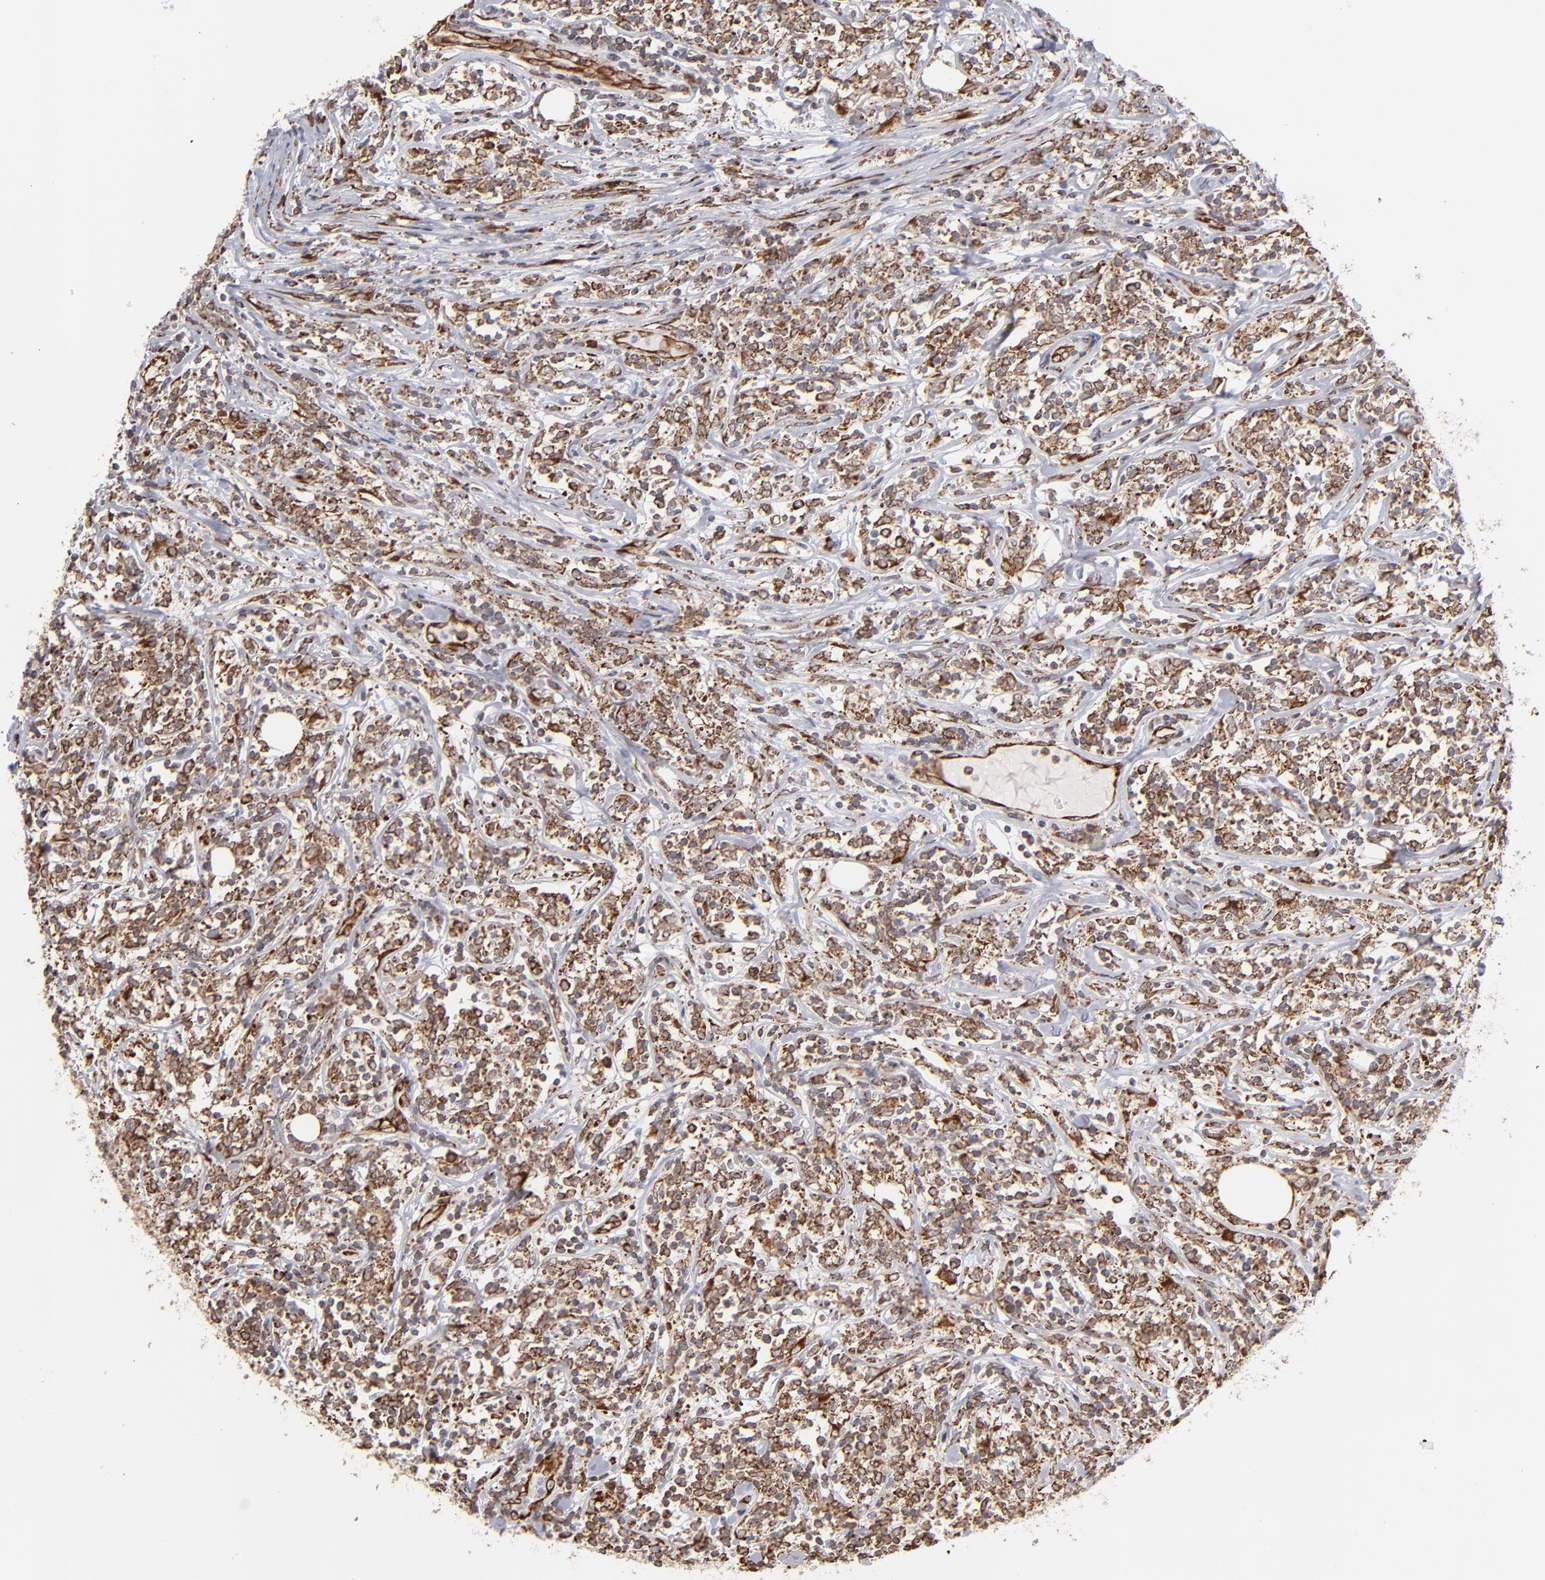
{"staining": {"intensity": "moderate", "quantity": ">75%", "location": "cytoplasmic/membranous"}, "tissue": "lymphoma", "cell_type": "Tumor cells", "image_type": "cancer", "snomed": [{"axis": "morphology", "description": "Malignant lymphoma, non-Hodgkin's type, High grade"}, {"axis": "topography", "description": "Lymph node"}], "caption": "About >75% of tumor cells in lymphoma demonstrate moderate cytoplasmic/membranous protein staining as visualized by brown immunohistochemical staining.", "gene": "KTN1", "patient": {"sex": "female", "age": 84}}